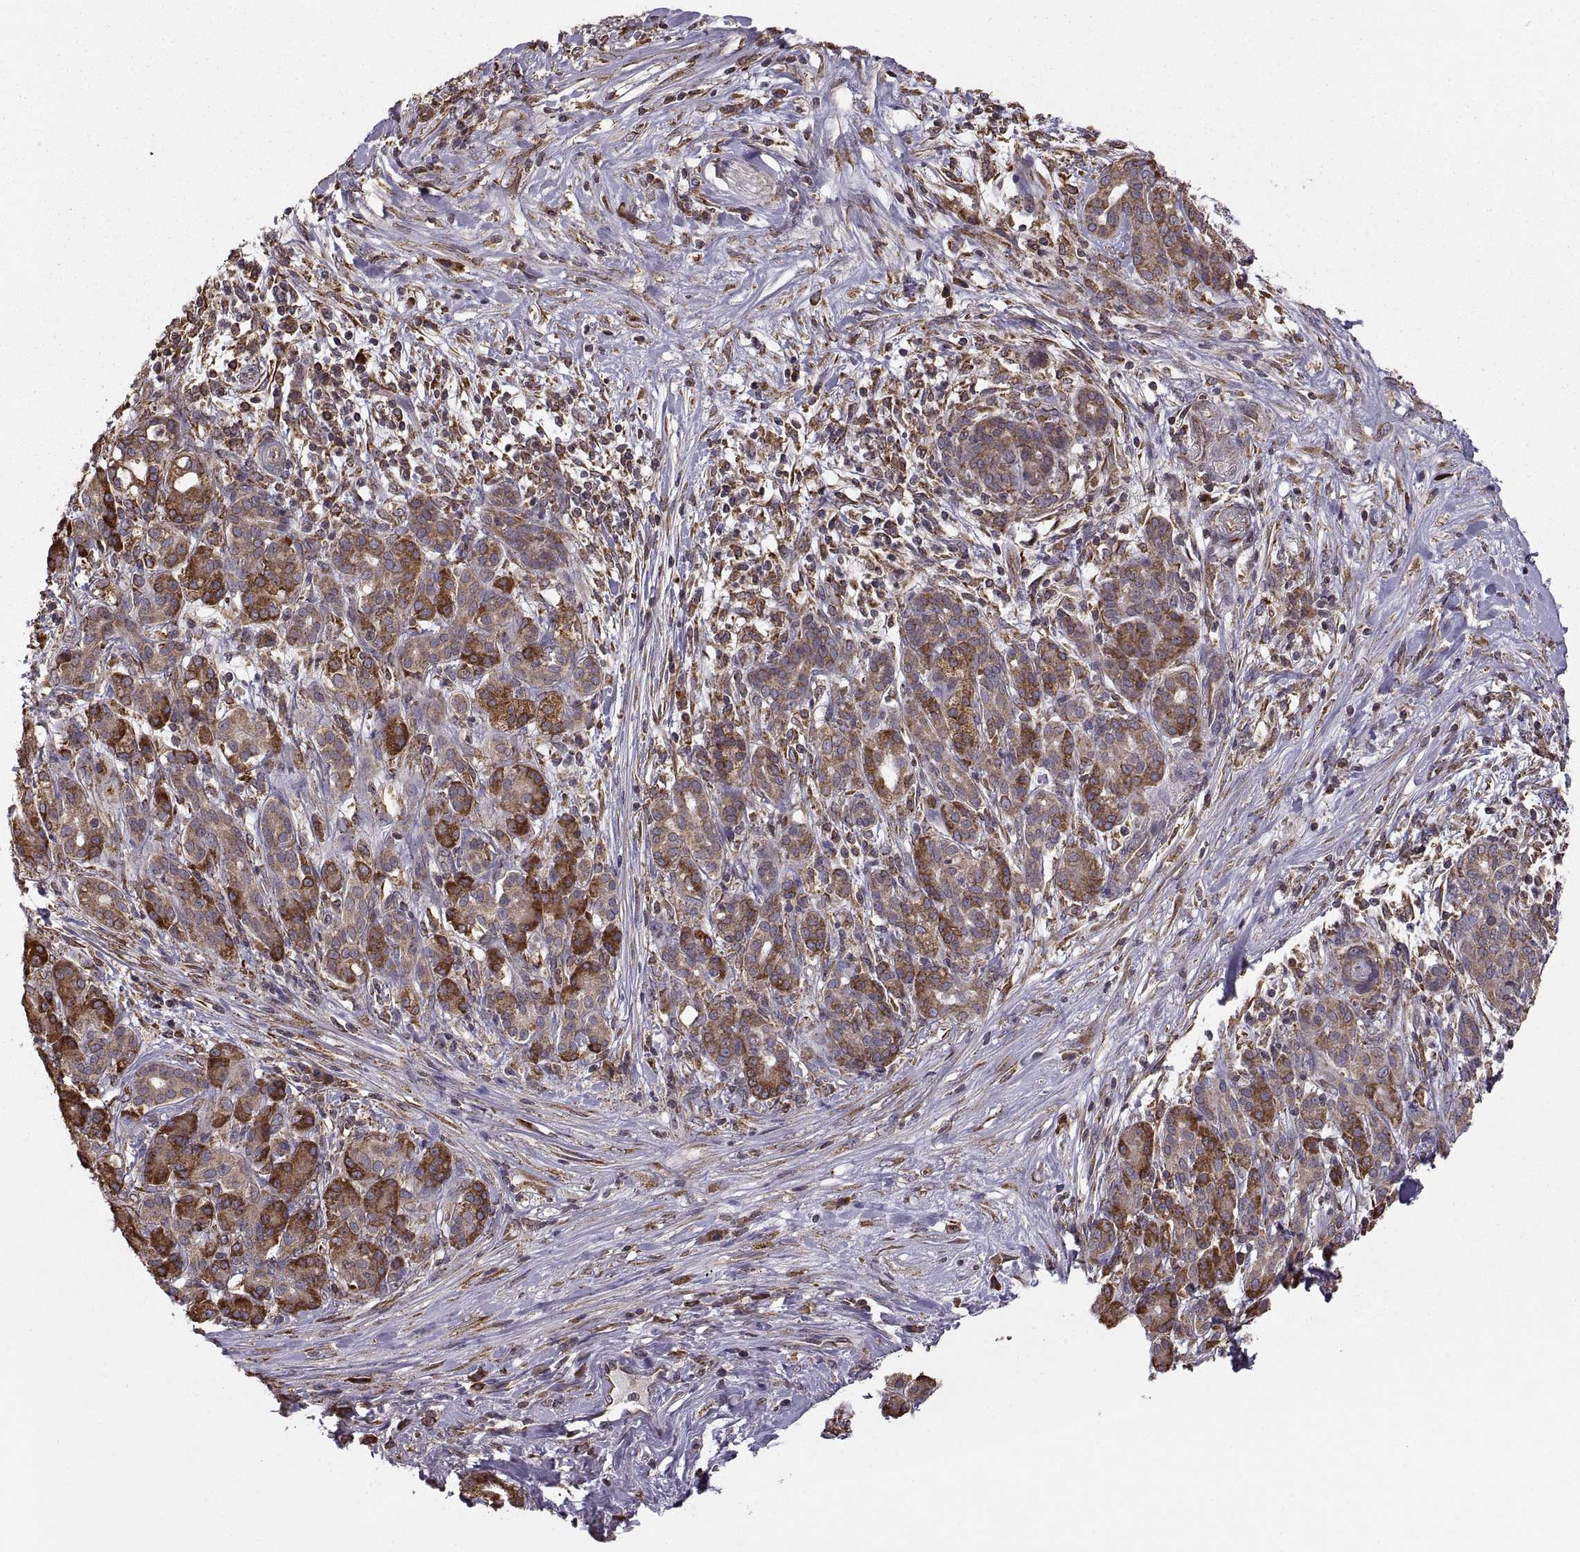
{"staining": {"intensity": "strong", "quantity": "<25%", "location": "cytoplasmic/membranous"}, "tissue": "pancreatic cancer", "cell_type": "Tumor cells", "image_type": "cancer", "snomed": [{"axis": "morphology", "description": "Adenocarcinoma, NOS"}, {"axis": "topography", "description": "Pancreas"}], "caption": "Protein expression analysis of pancreatic cancer (adenocarcinoma) exhibits strong cytoplasmic/membranous expression in about <25% of tumor cells. (DAB = brown stain, brightfield microscopy at high magnification).", "gene": "PDIA3", "patient": {"sex": "male", "age": 44}}